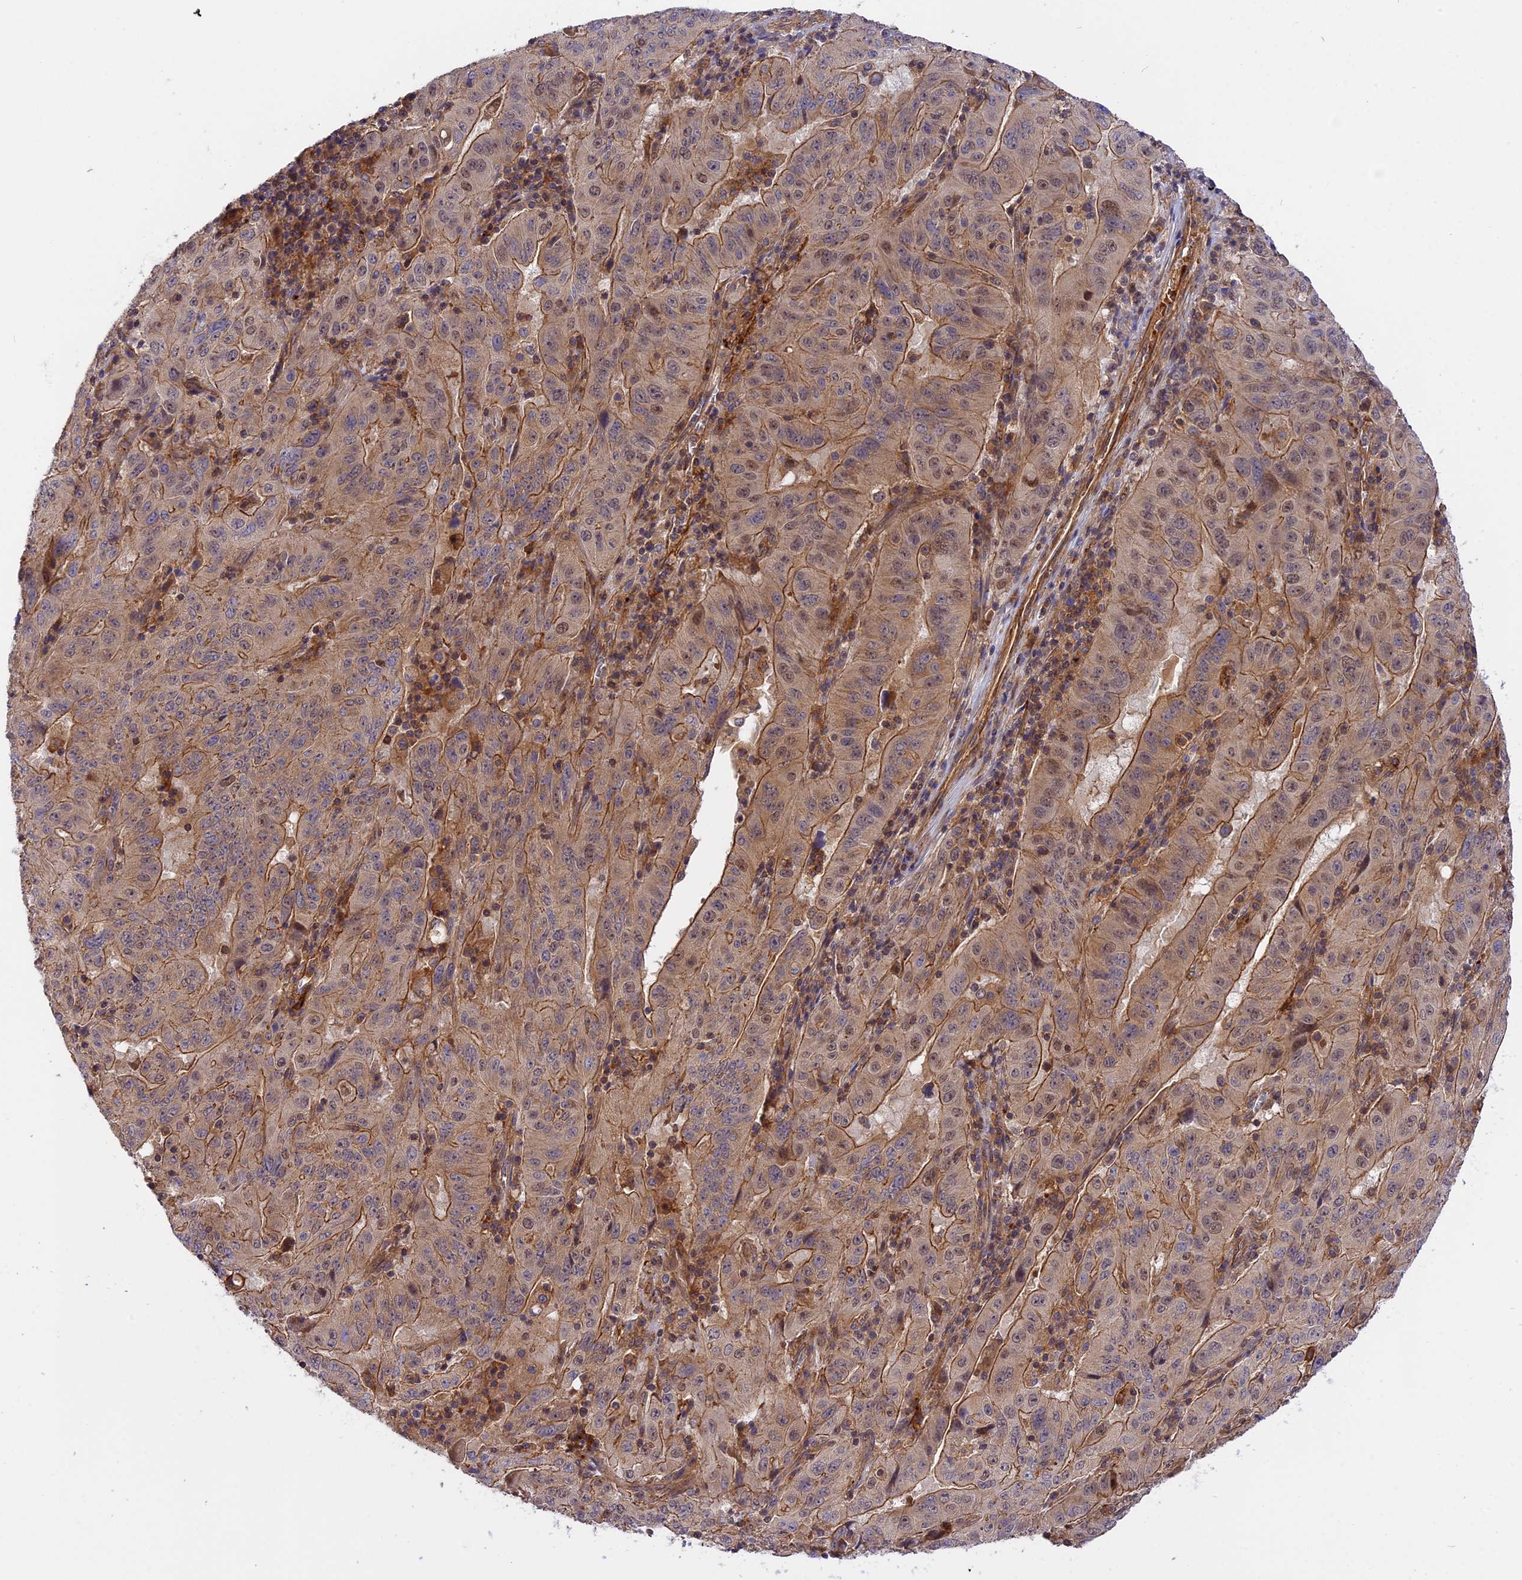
{"staining": {"intensity": "moderate", "quantity": "25%-75%", "location": "cytoplasmic/membranous,nuclear"}, "tissue": "pancreatic cancer", "cell_type": "Tumor cells", "image_type": "cancer", "snomed": [{"axis": "morphology", "description": "Adenocarcinoma, NOS"}, {"axis": "topography", "description": "Pancreas"}], "caption": "A histopathology image showing moderate cytoplasmic/membranous and nuclear expression in approximately 25%-75% of tumor cells in pancreatic adenocarcinoma, as visualized by brown immunohistochemical staining.", "gene": "C5orf22", "patient": {"sex": "male", "age": 63}}